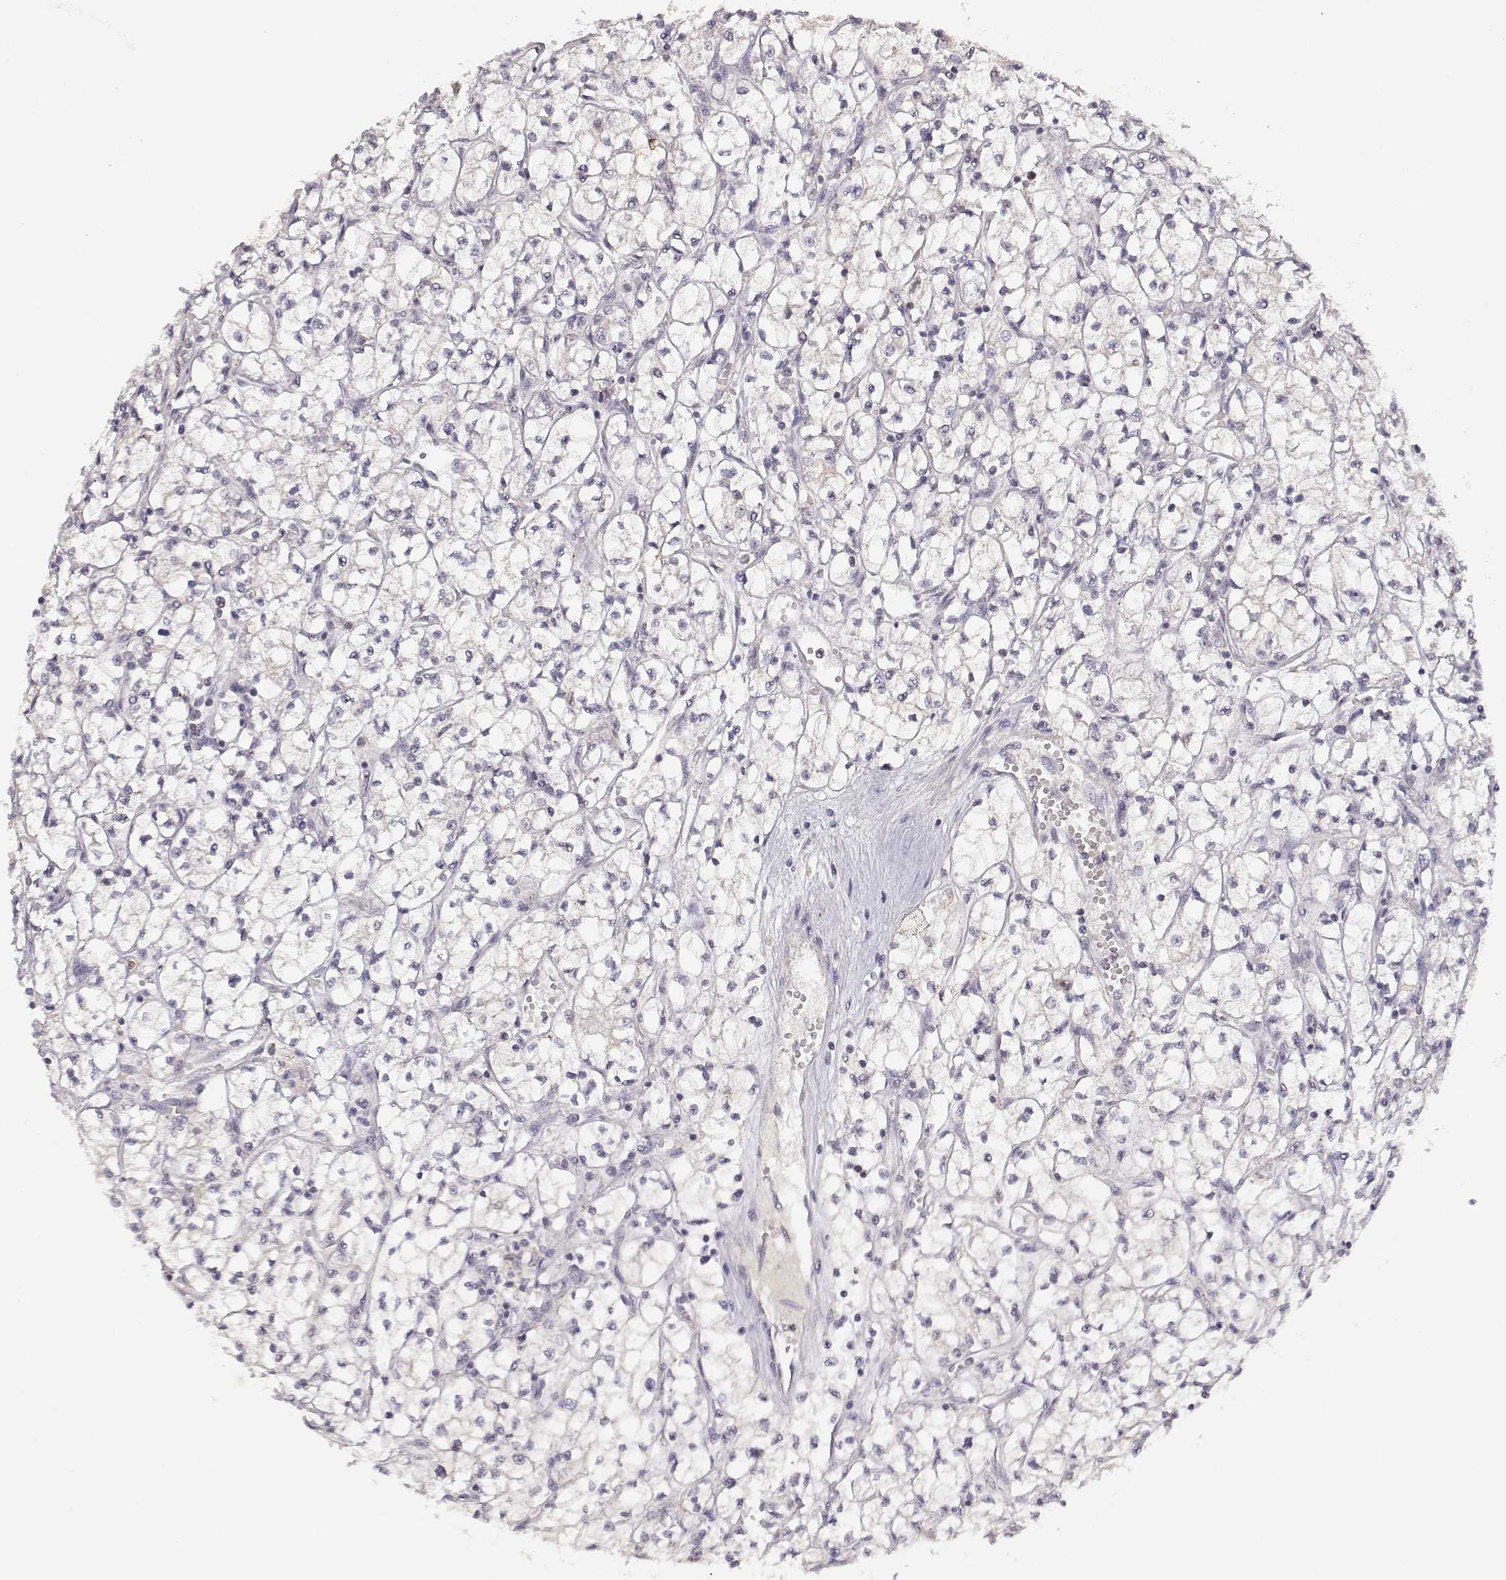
{"staining": {"intensity": "negative", "quantity": "none", "location": "none"}, "tissue": "renal cancer", "cell_type": "Tumor cells", "image_type": "cancer", "snomed": [{"axis": "morphology", "description": "Adenocarcinoma, NOS"}, {"axis": "topography", "description": "Kidney"}], "caption": "DAB (3,3'-diaminobenzidine) immunohistochemical staining of renal cancer exhibits no significant staining in tumor cells. (DAB (3,3'-diaminobenzidine) immunohistochemistry (IHC) visualized using brightfield microscopy, high magnification).", "gene": "RAD51", "patient": {"sex": "female", "age": 64}}